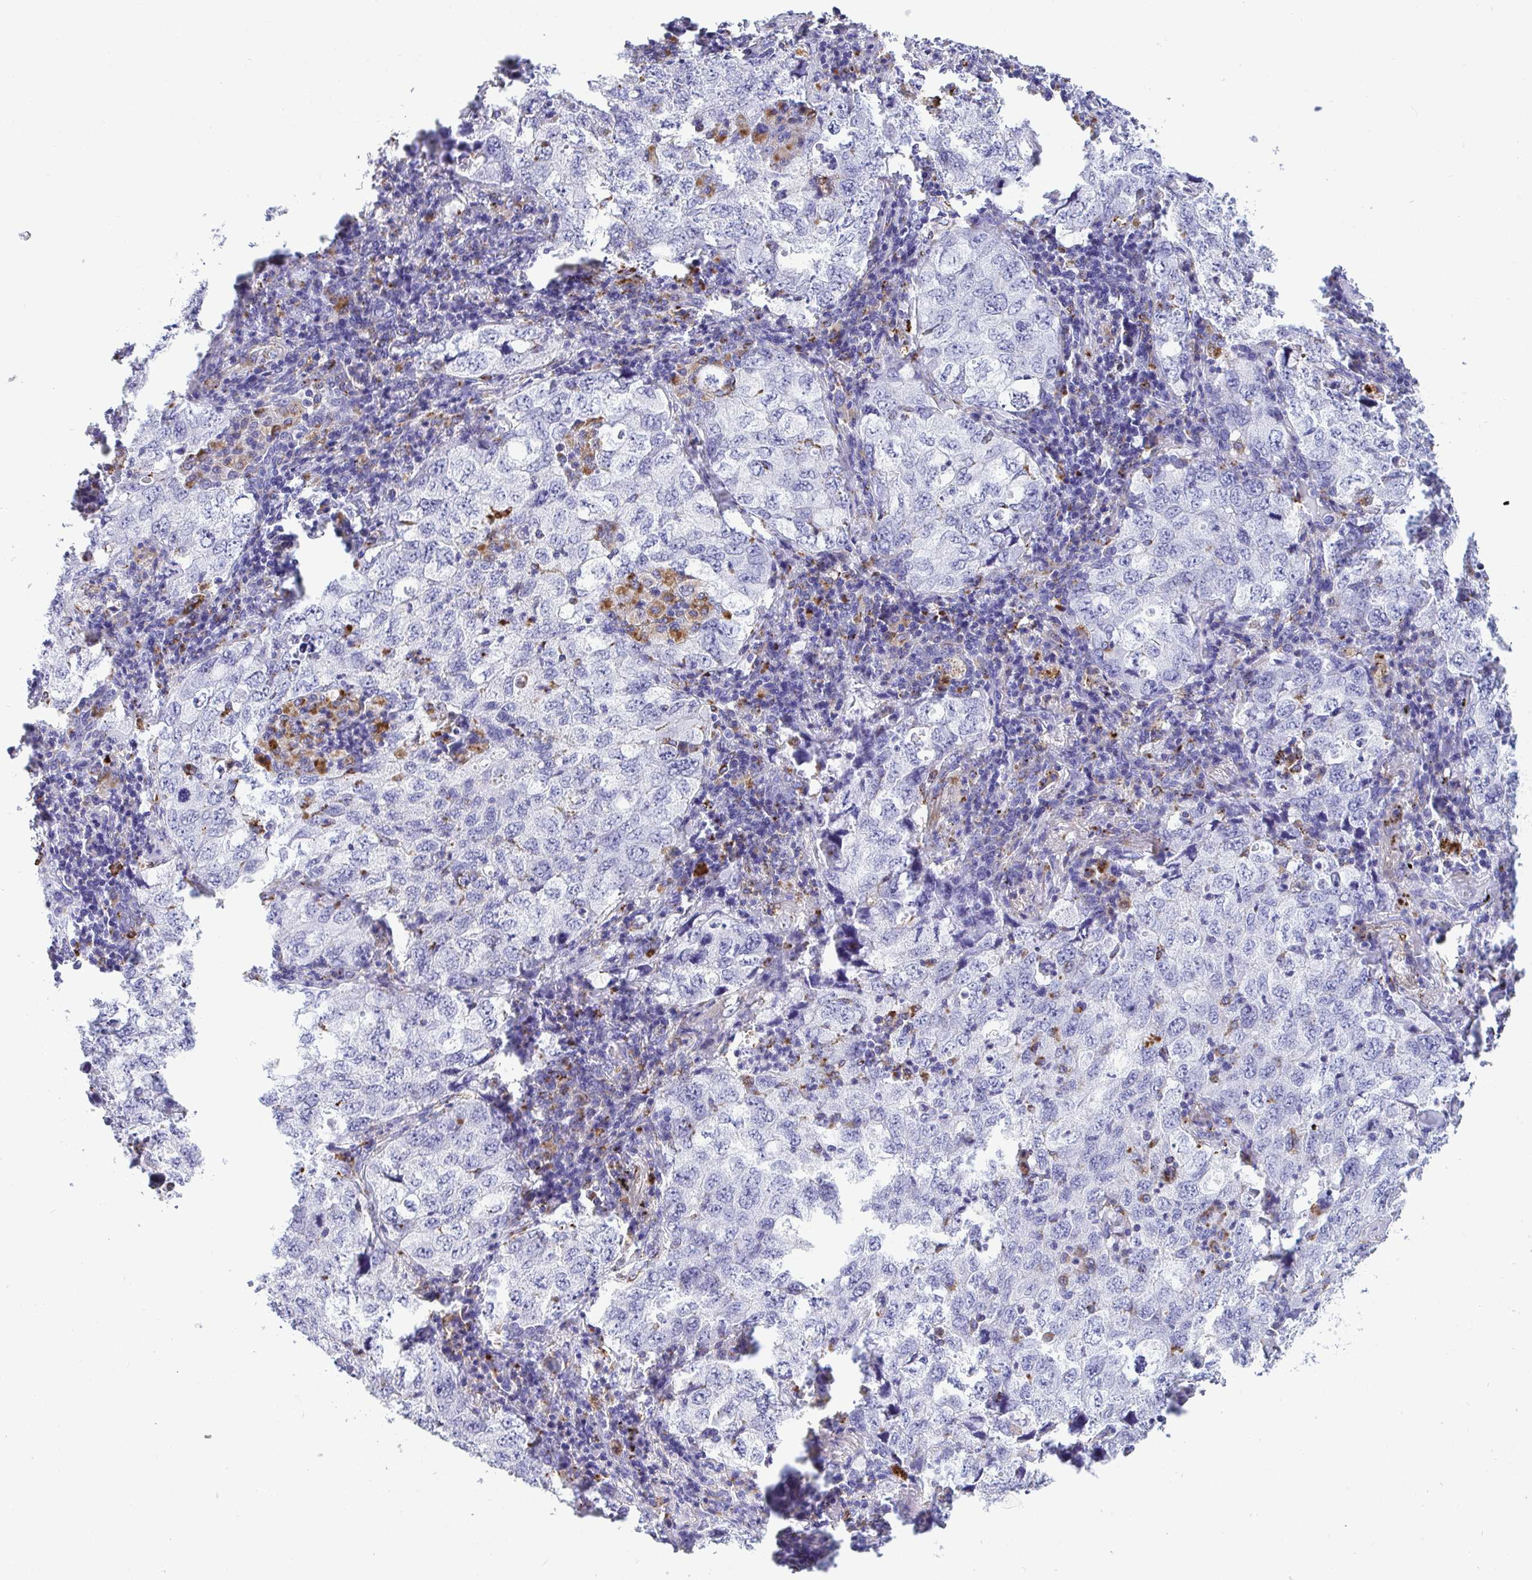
{"staining": {"intensity": "moderate", "quantity": "<25%", "location": "cytoplasmic/membranous"}, "tissue": "lung cancer", "cell_type": "Tumor cells", "image_type": "cancer", "snomed": [{"axis": "morphology", "description": "Adenocarcinoma, NOS"}, {"axis": "topography", "description": "Lung"}], "caption": "Lung adenocarcinoma was stained to show a protein in brown. There is low levels of moderate cytoplasmic/membranous expression in about <25% of tumor cells.", "gene": "CPVL", "patient": {"sex": "female", "age": 57}}